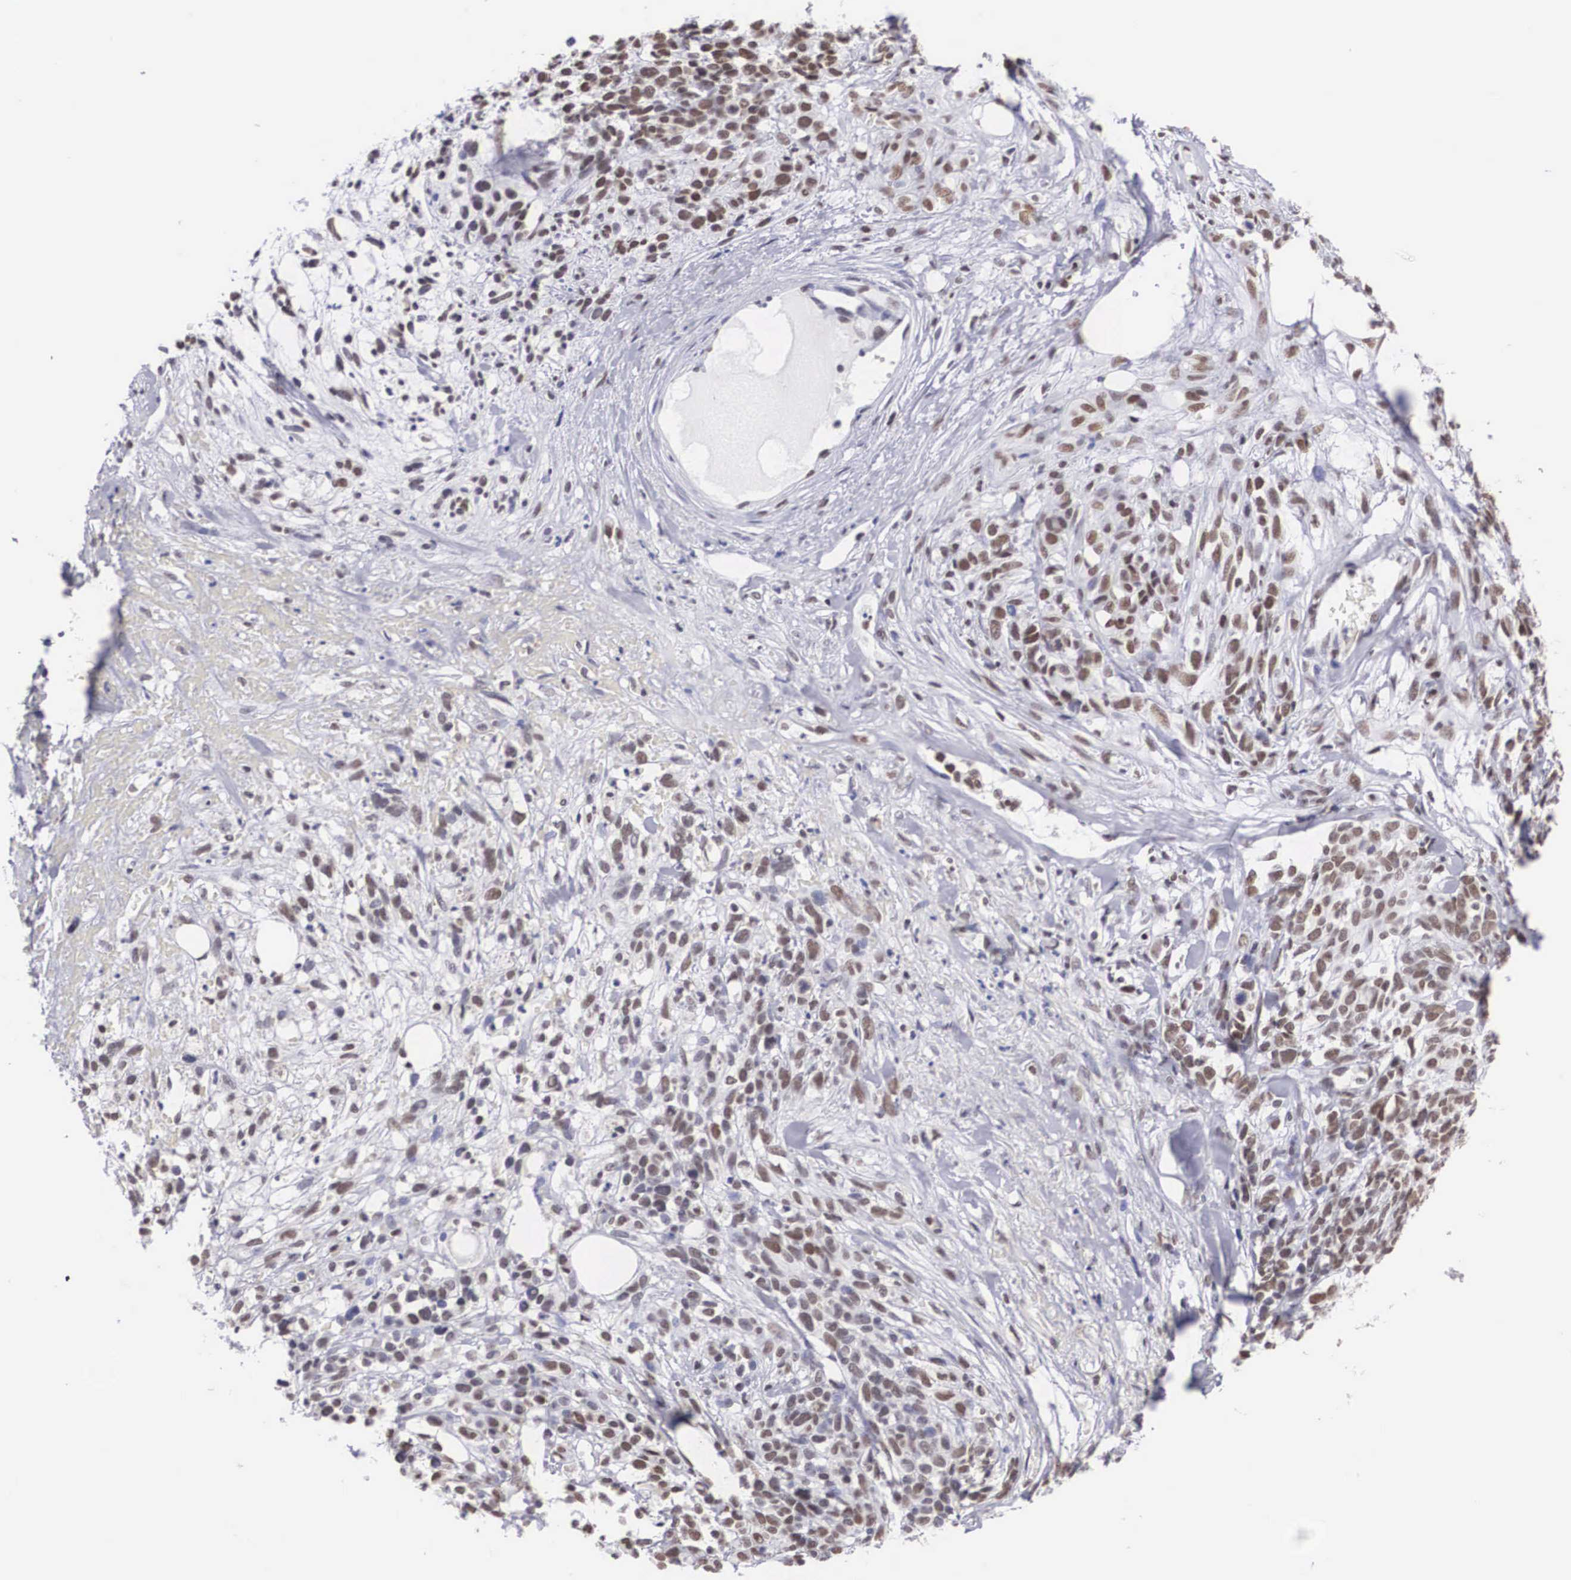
{"staining": {"intensity": "weak", "quantity": "25%-75%", "location": "nuclear"}, "tissue": "melanoma", "cell_type": "Tumor cells", "image_type": "cancer", "snomed": [{"axis": "morphology", "description": "Malignant melanoma, NOS"}, {"axis": "topography", "description": "Skin"}], "caption": "A photomicrograph of malignant melanoma stained for a protein shows weak nuclear brown staining in tumor cells.", "gene": "CSTF2", "patient": {"sex": "female", "age": 85}}